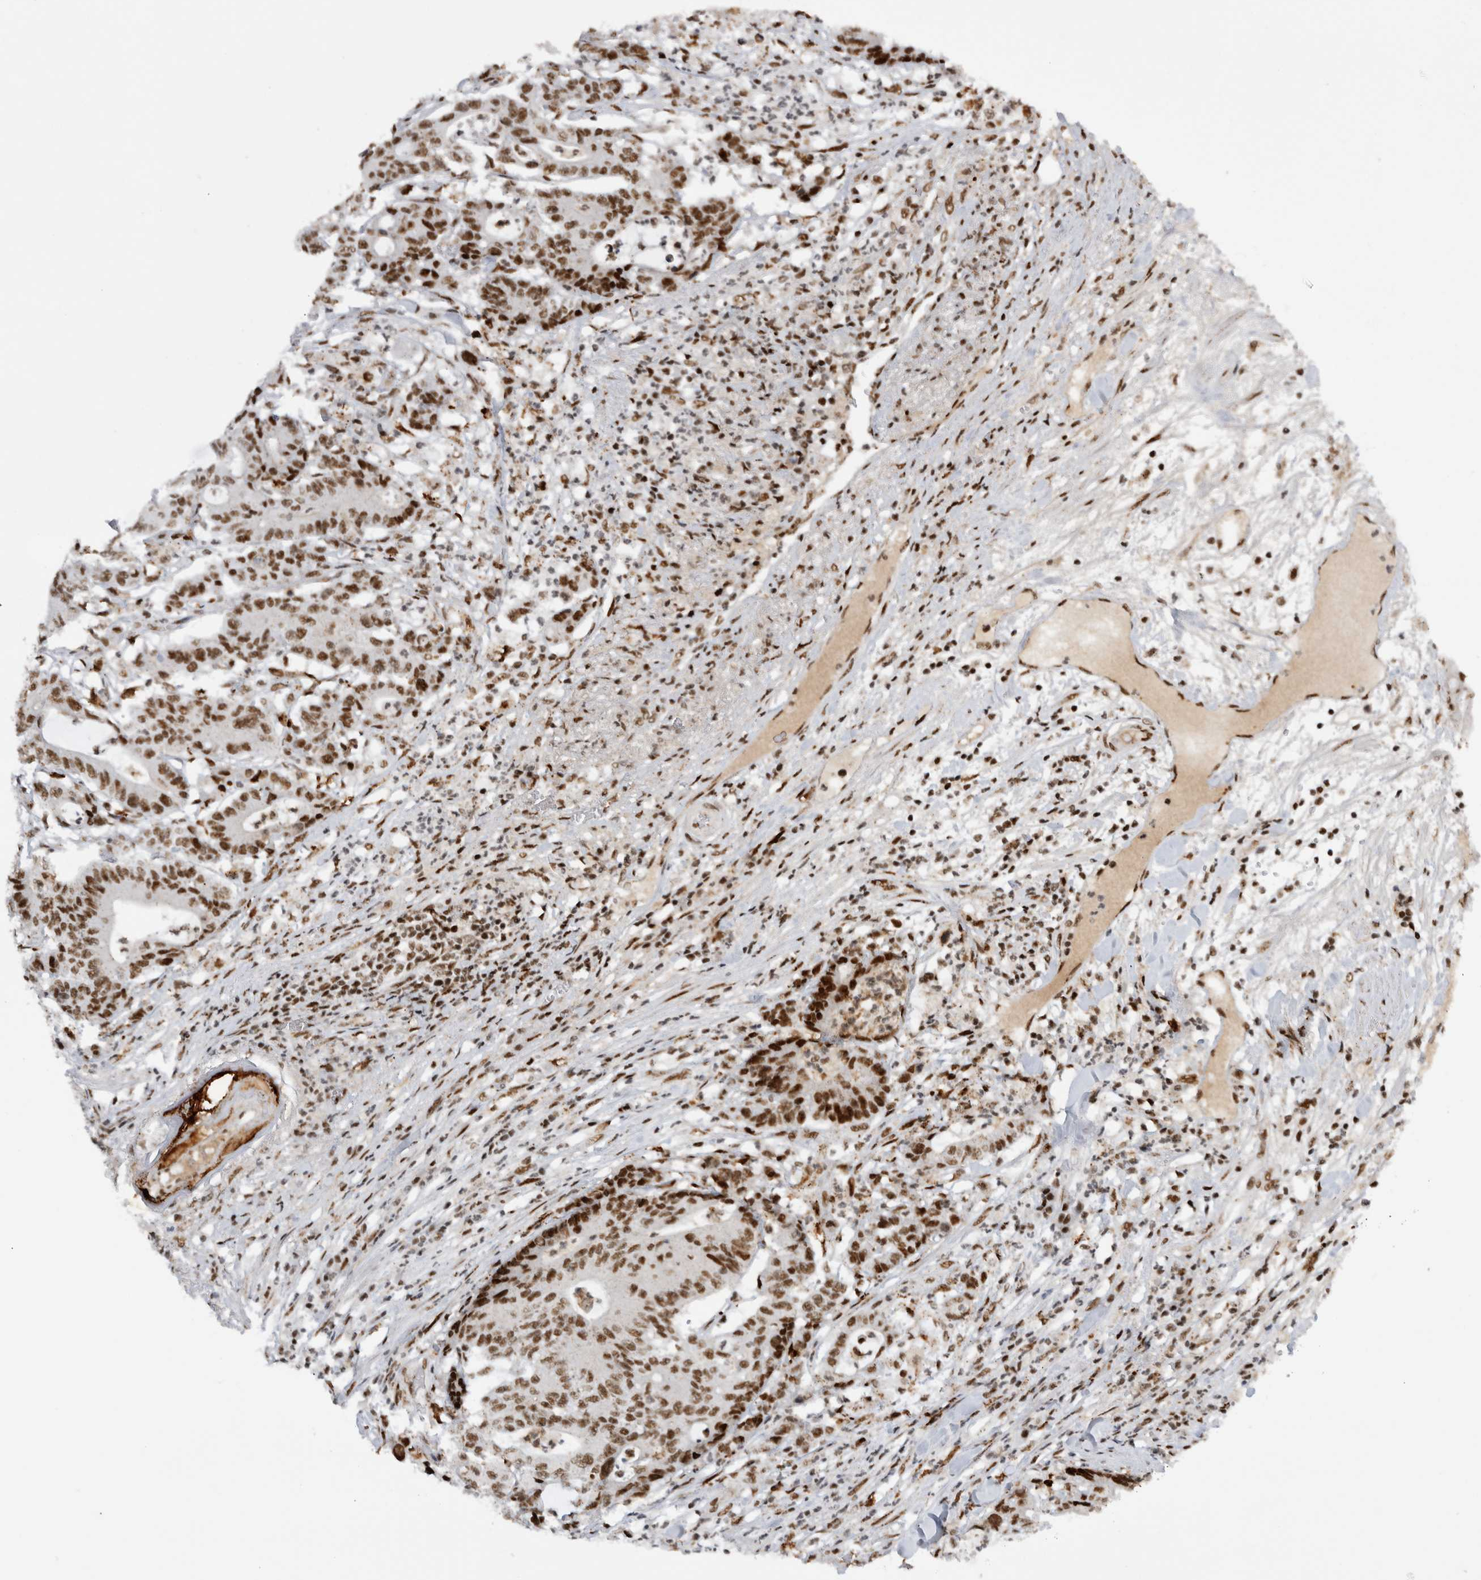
{"staining": {"intensity": "strong", "quantity": ">75%", "location": "nuclear"}, "tissue": "colorectal cancer", "cell_type": "Tumor cells", "image_type": "cancer", "snomed": [{"axis": "morphology", "description": "Adenocarcinoma, NOS"}, {"axis": "topography", "description": "Colon"}], "caption": "DAB (3,3'-diaminobenzidine) immunohistochemical staining of colorectal cancer shows strong nuclear protein staining in about >75% of tumor cells. The protein of interest is shown in brown color, while the nuclei are stained blue.", "gene": "EYA2", "patient": {"sex": "female", "age": 84}}